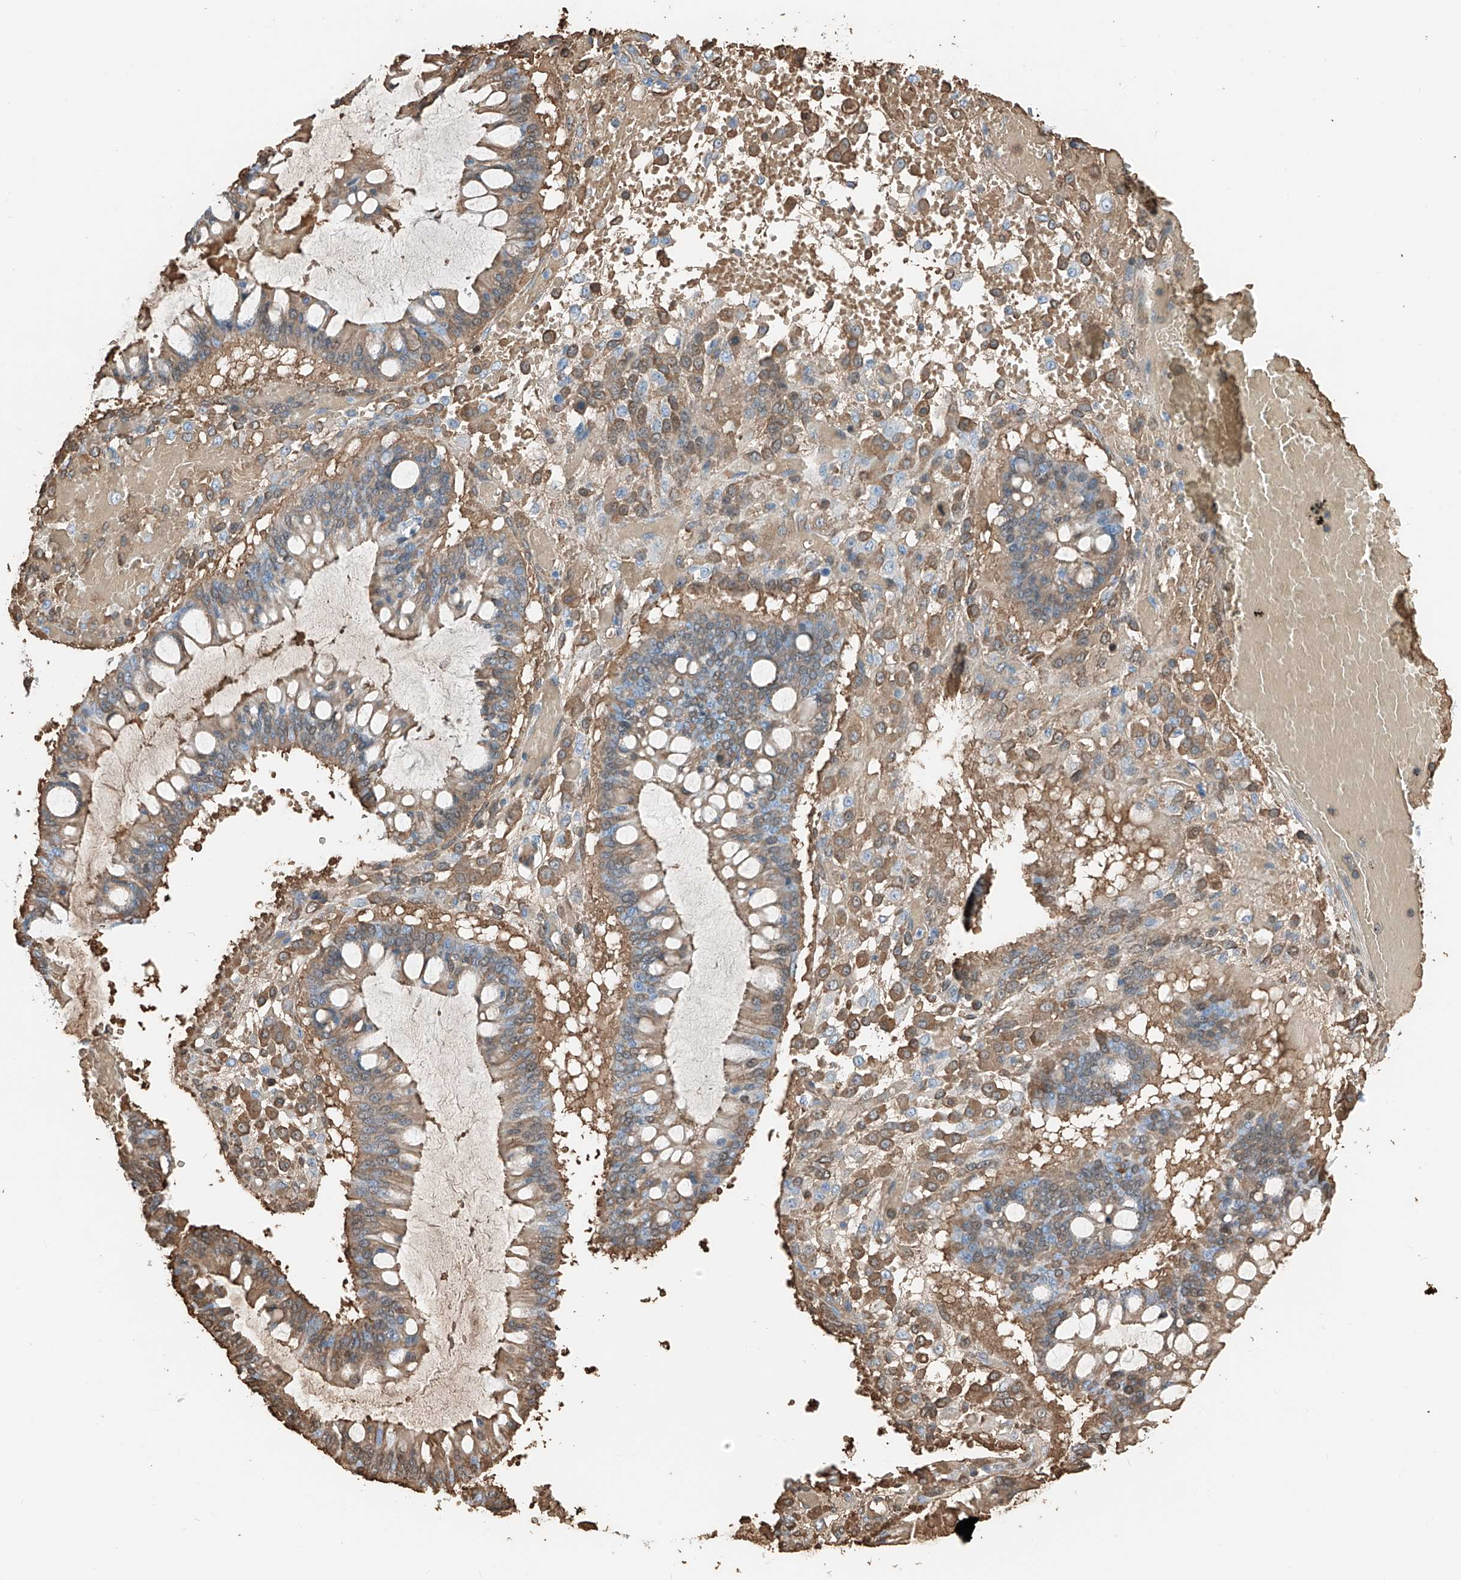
{"staining": {"intensity": "moderate", "quantity": "25%-75%", "location": "cytoplasmic/membranous"}, "tissue": "ovarian cancer", "cell_type": "Tumor cells", "image_type": "cancer", "snomed": [{"axis": "morphology", "description": "Cystadenocarcinoma, mucinous, NOS"}, {"axis": "topography", "description": "Ovary"}], "caption": "High-power microscopy captured an immunohistochemistry image of ovarian mucinous cystadenocarcinoma, revealing moderate cytoplasmic/membranous expression in about 25%-75% of tumor cells. The protein is stained brown, and the nuclei are stained in blue (DAB IHC with brightfield microscopy, high magnification).", "gene": "PRSS23", "patient": {"sex": "female", "age": 73}}